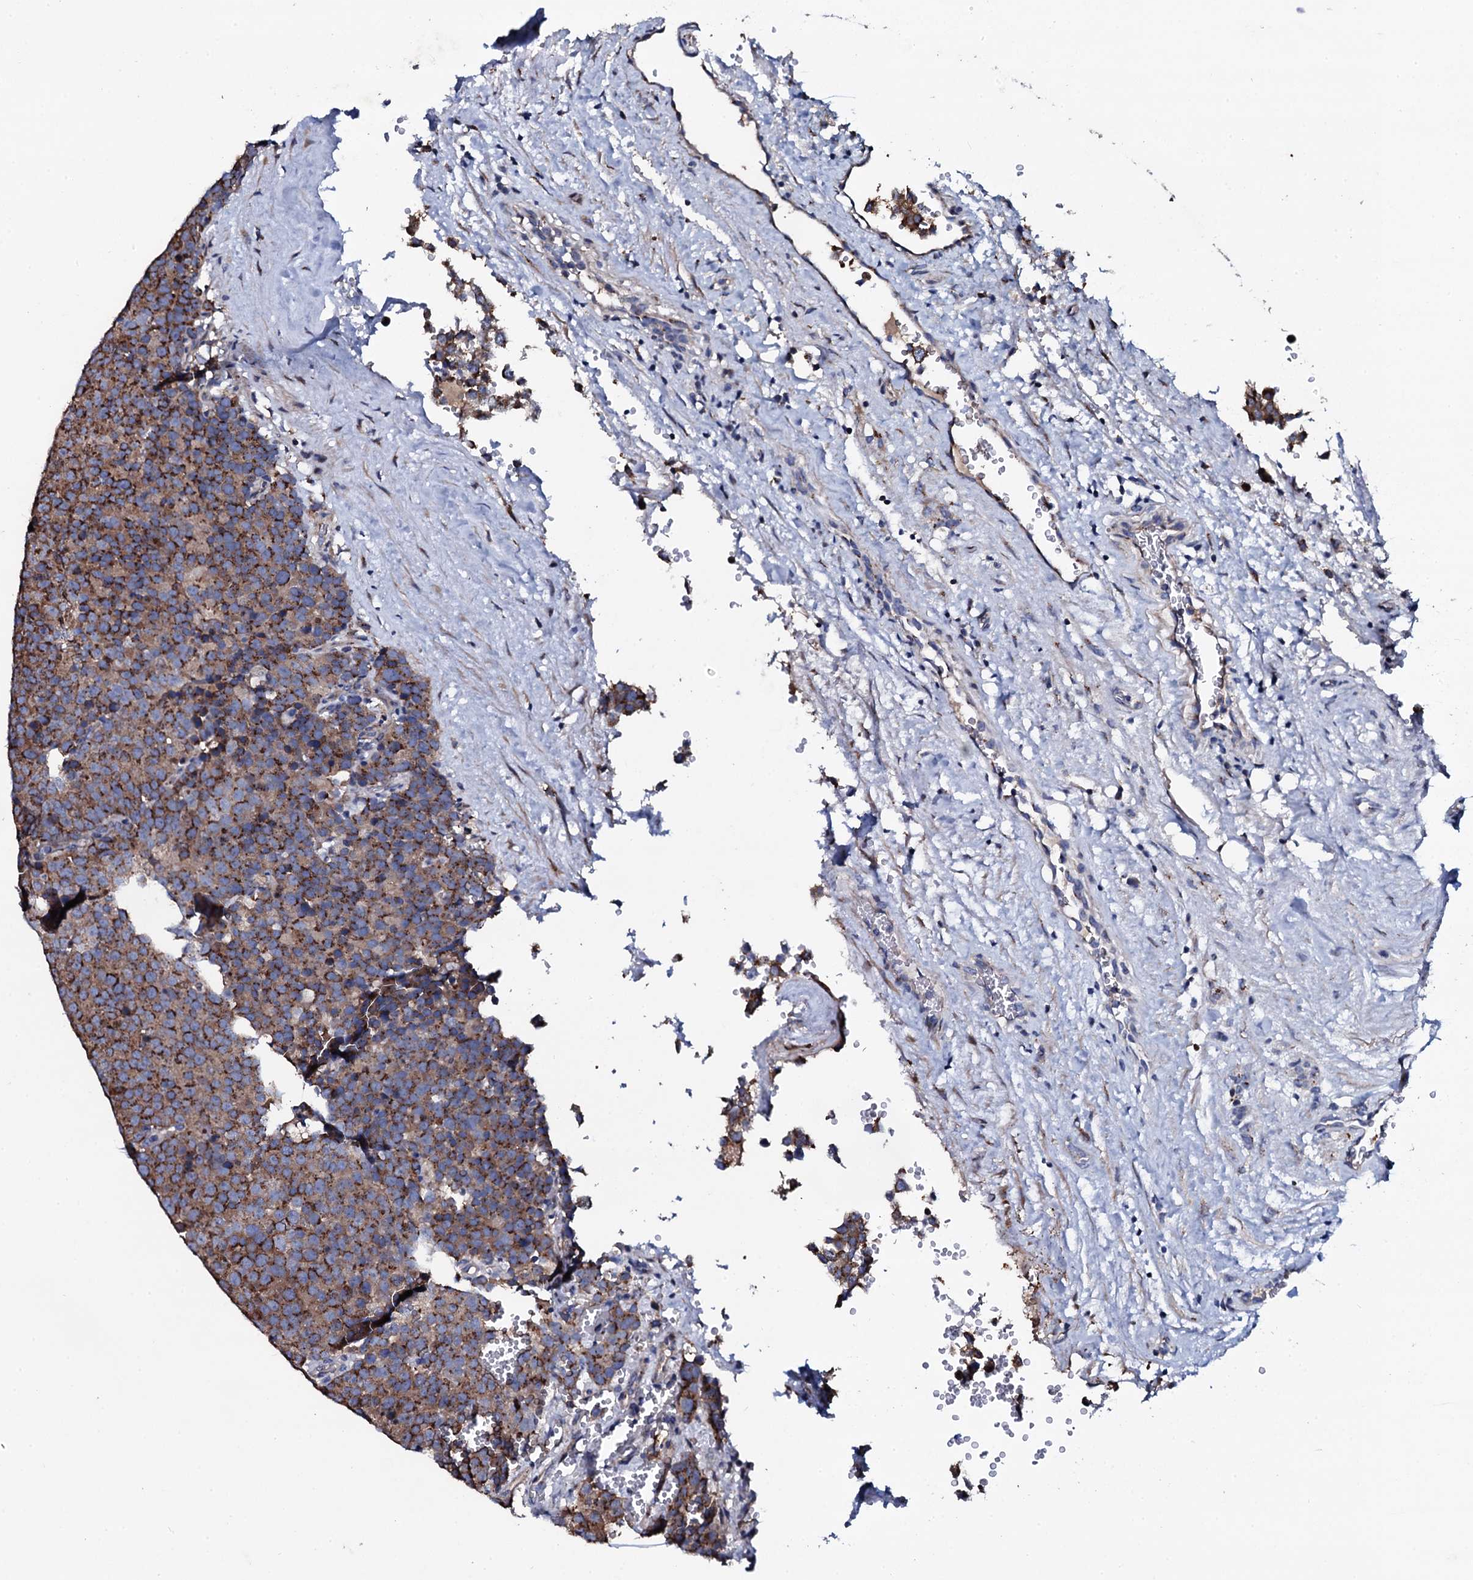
{"staining": {"intensity": "moderate", "quantity": ">75%", "location": "cytoplasmic/membranous"}, "tissue": "testis cancer", "cell_type": "Tumor cells", "image_type": "cancer", "snomed": [{"axis": "morphology", "description": "Seminoma, NOS"}, {"axis": "topography", "description": "Testis"}], "caption": "IHC histopathology image of human testis cancer stained for a protein (brown), which displays medium levels of moderate cytoplasmic/membranous positivity in about >75% of tumor cells.", "gene": "PLET1", "patient": {"sex": "male", "age": 71}}